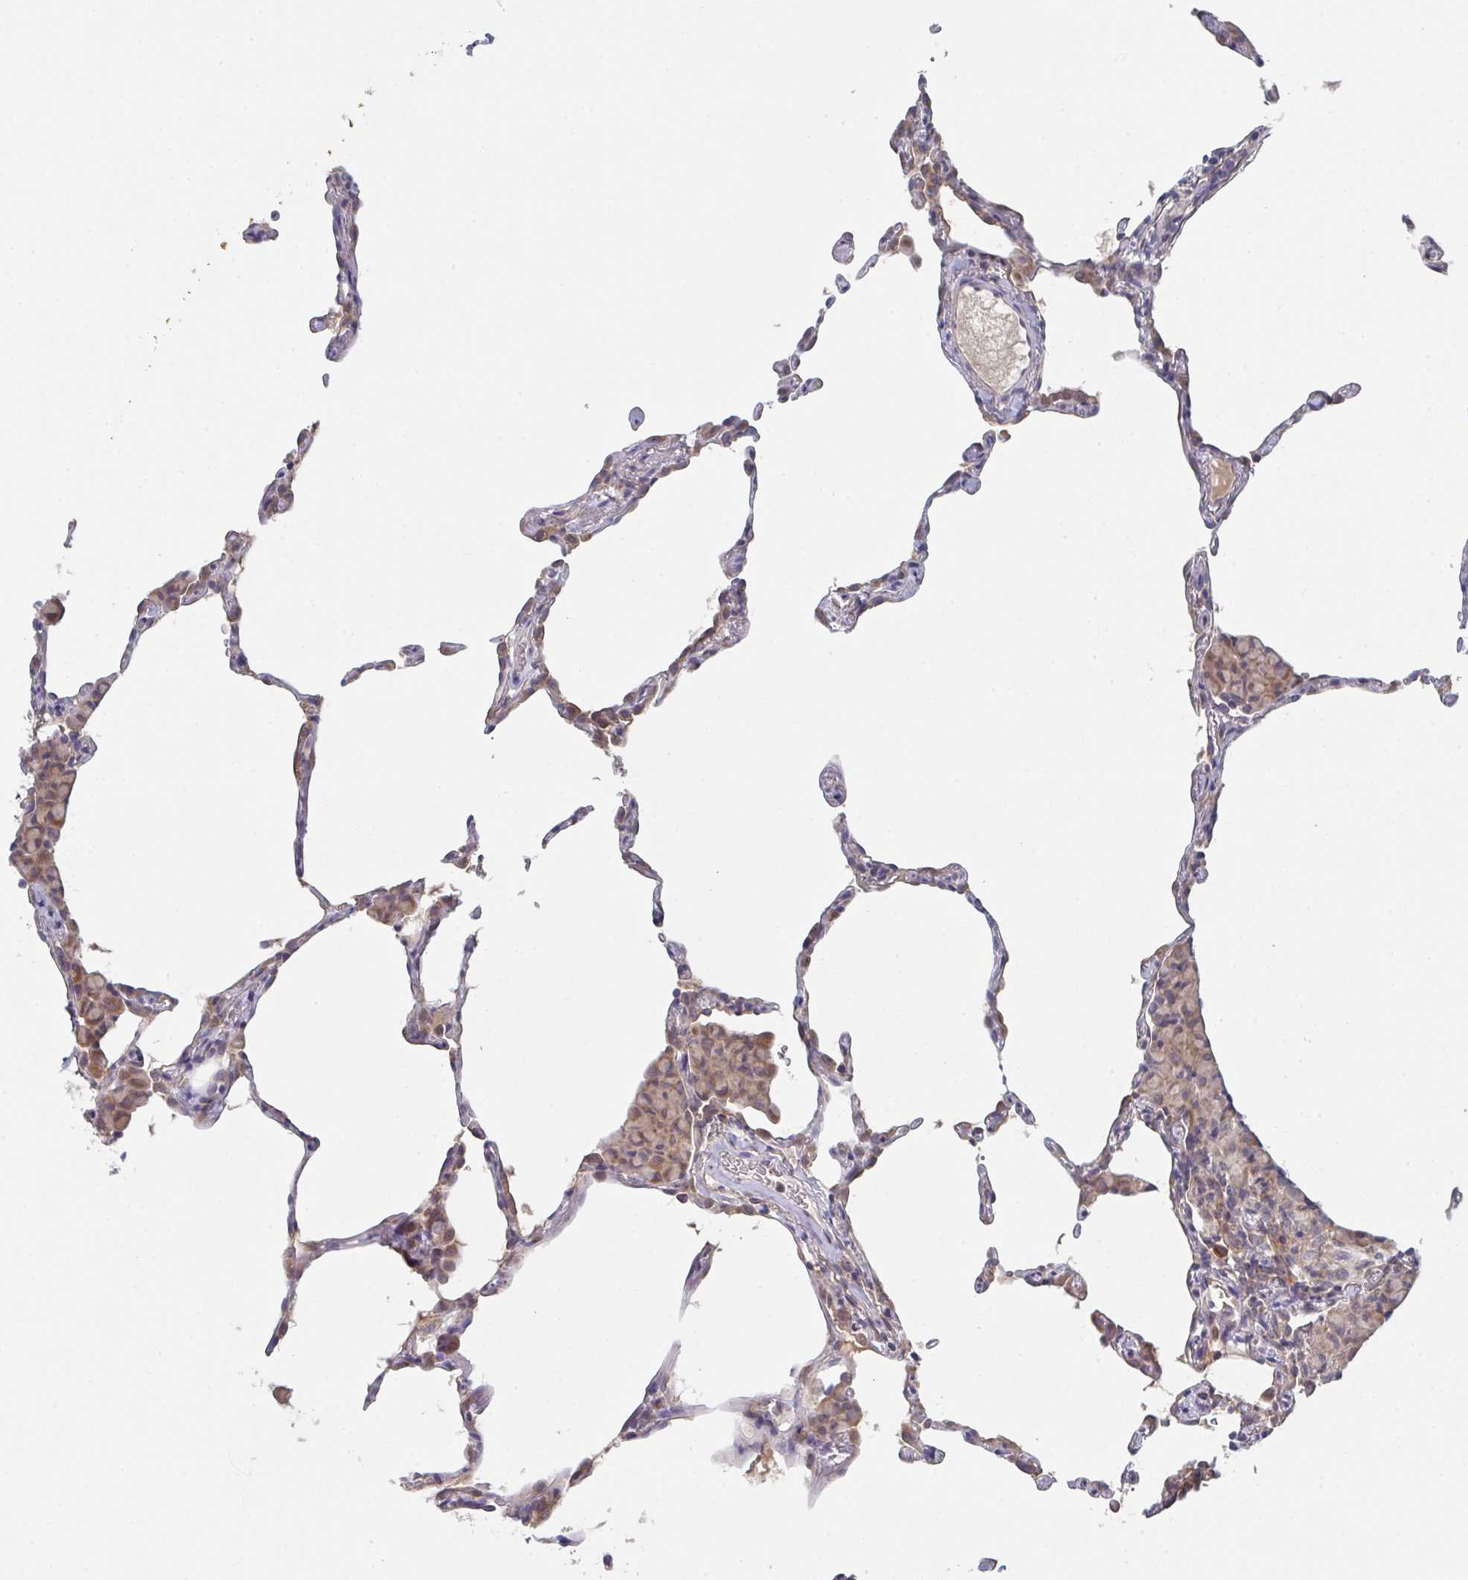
{"staining": {"intensity": "moderate", "quantity": "<25%", "location": "cytoplasmic/membranous"}, "tissue": "lung", "cell_type": "Alveolar cells", "image_type": "normal", "snomed": [{"axis": "morphology", "description": "Normal tissue, NOS"}, {"axis": "topography", "description": "Lung"}], "caption": "About <25% of alveolar cells in unremarkable lung display moderate cytoplasmic/membranous protein positivity as visualized by brown immunohistochemical staining.", "gene": "ELOVL1", "patient": {"sex": "female", "age": 57}}